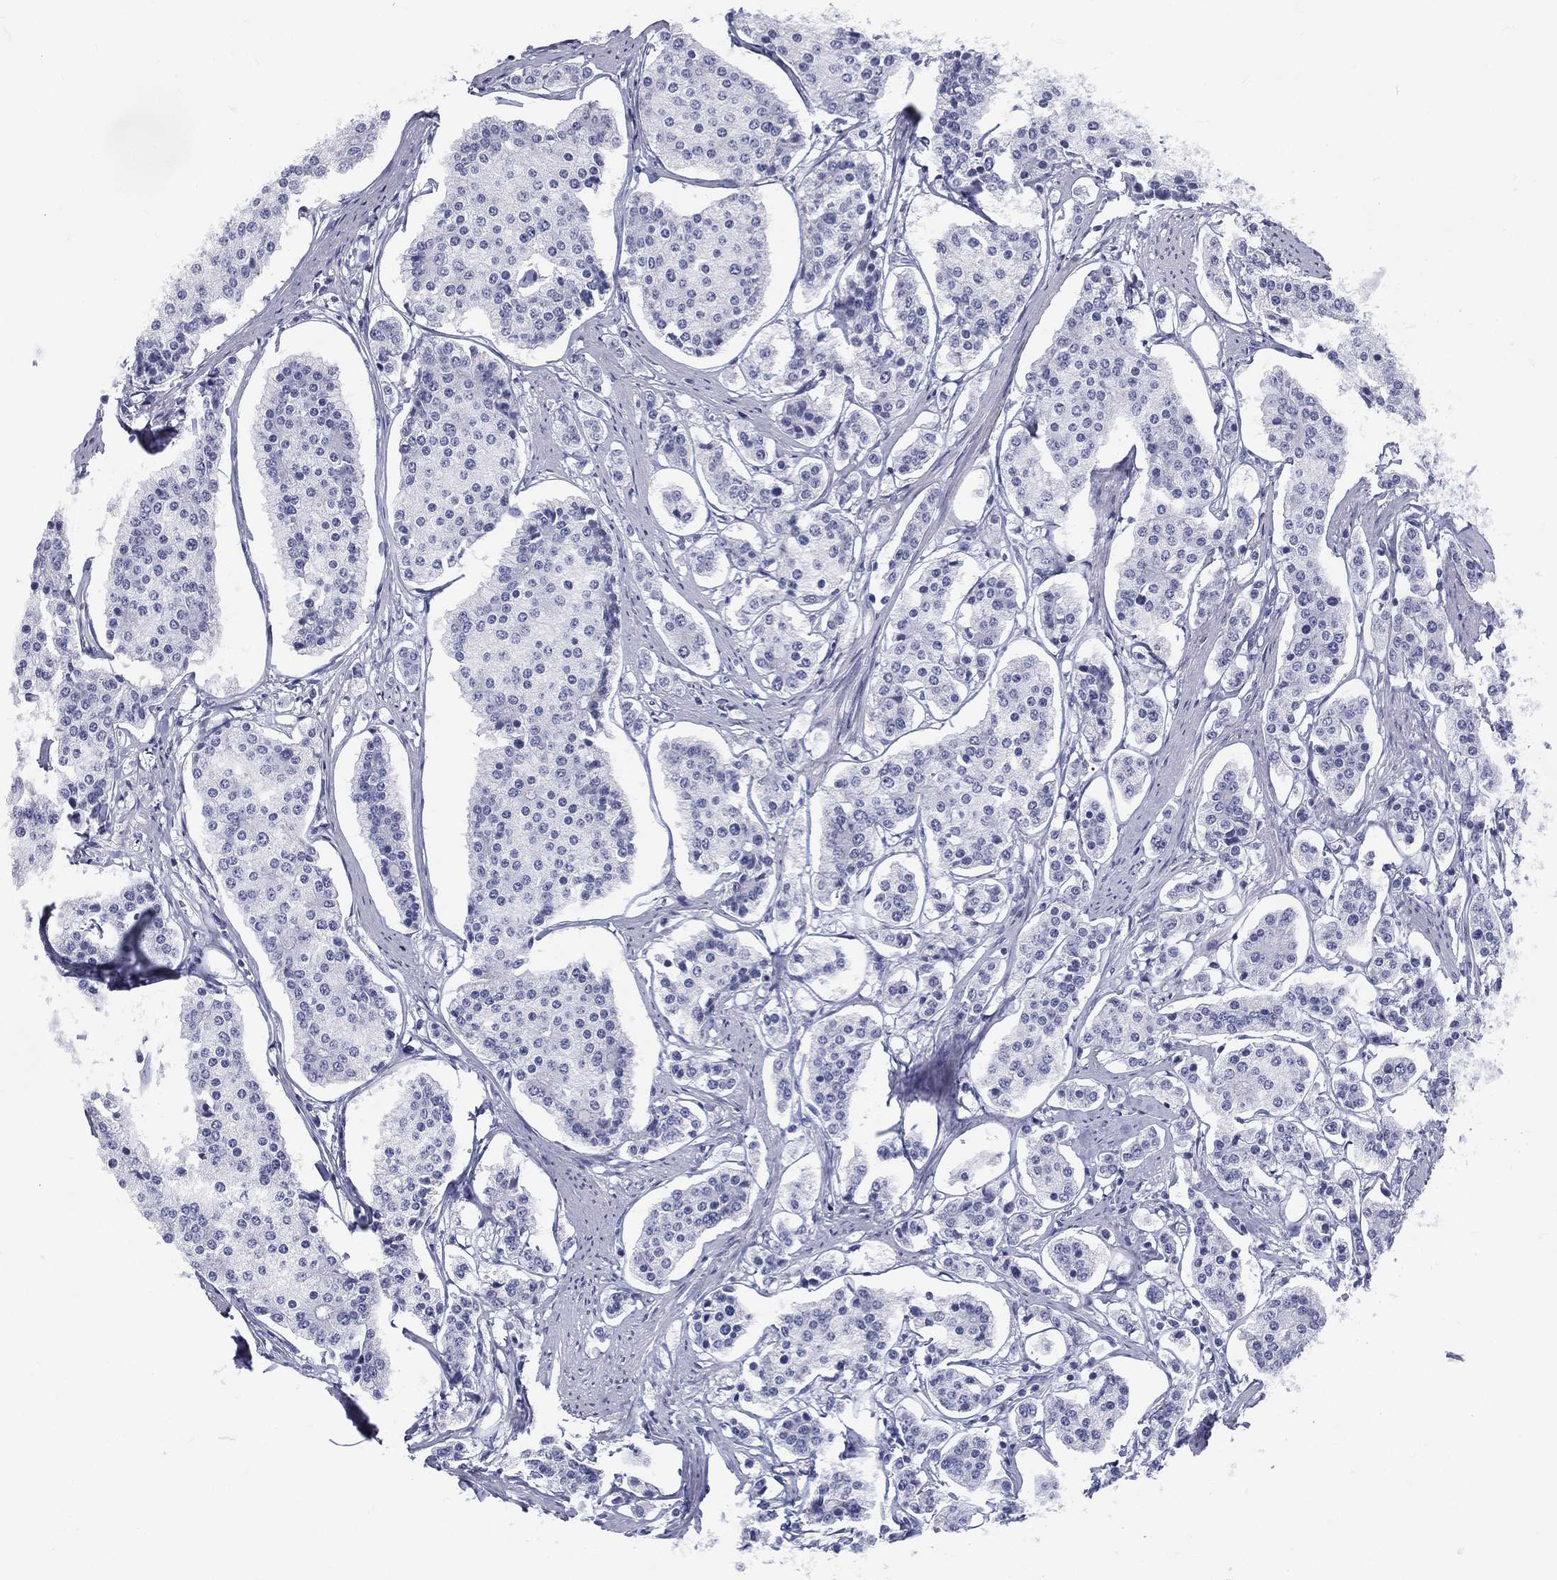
{"staining": {"intensity": "negative", "quantity": "none", "location": "none"}, "tissue": "carcinoid", "cell_type": "Tumor cells", "image_type": "cancer", "snomed": [{"axis": "morphology", "description": "Carcinoid, malignant, NOS"}, {"axis": "topography", "description": "Small intestine"}], "caption": "The micrograph reveals no significant positivity in tumor cells of carcinoid. The staining is performed using DAB brown chromogen with nuclei counter-stained in using hematoxylin.", "gene": "ETNPPL", "patient": {"sex": "female", "age": 65}}